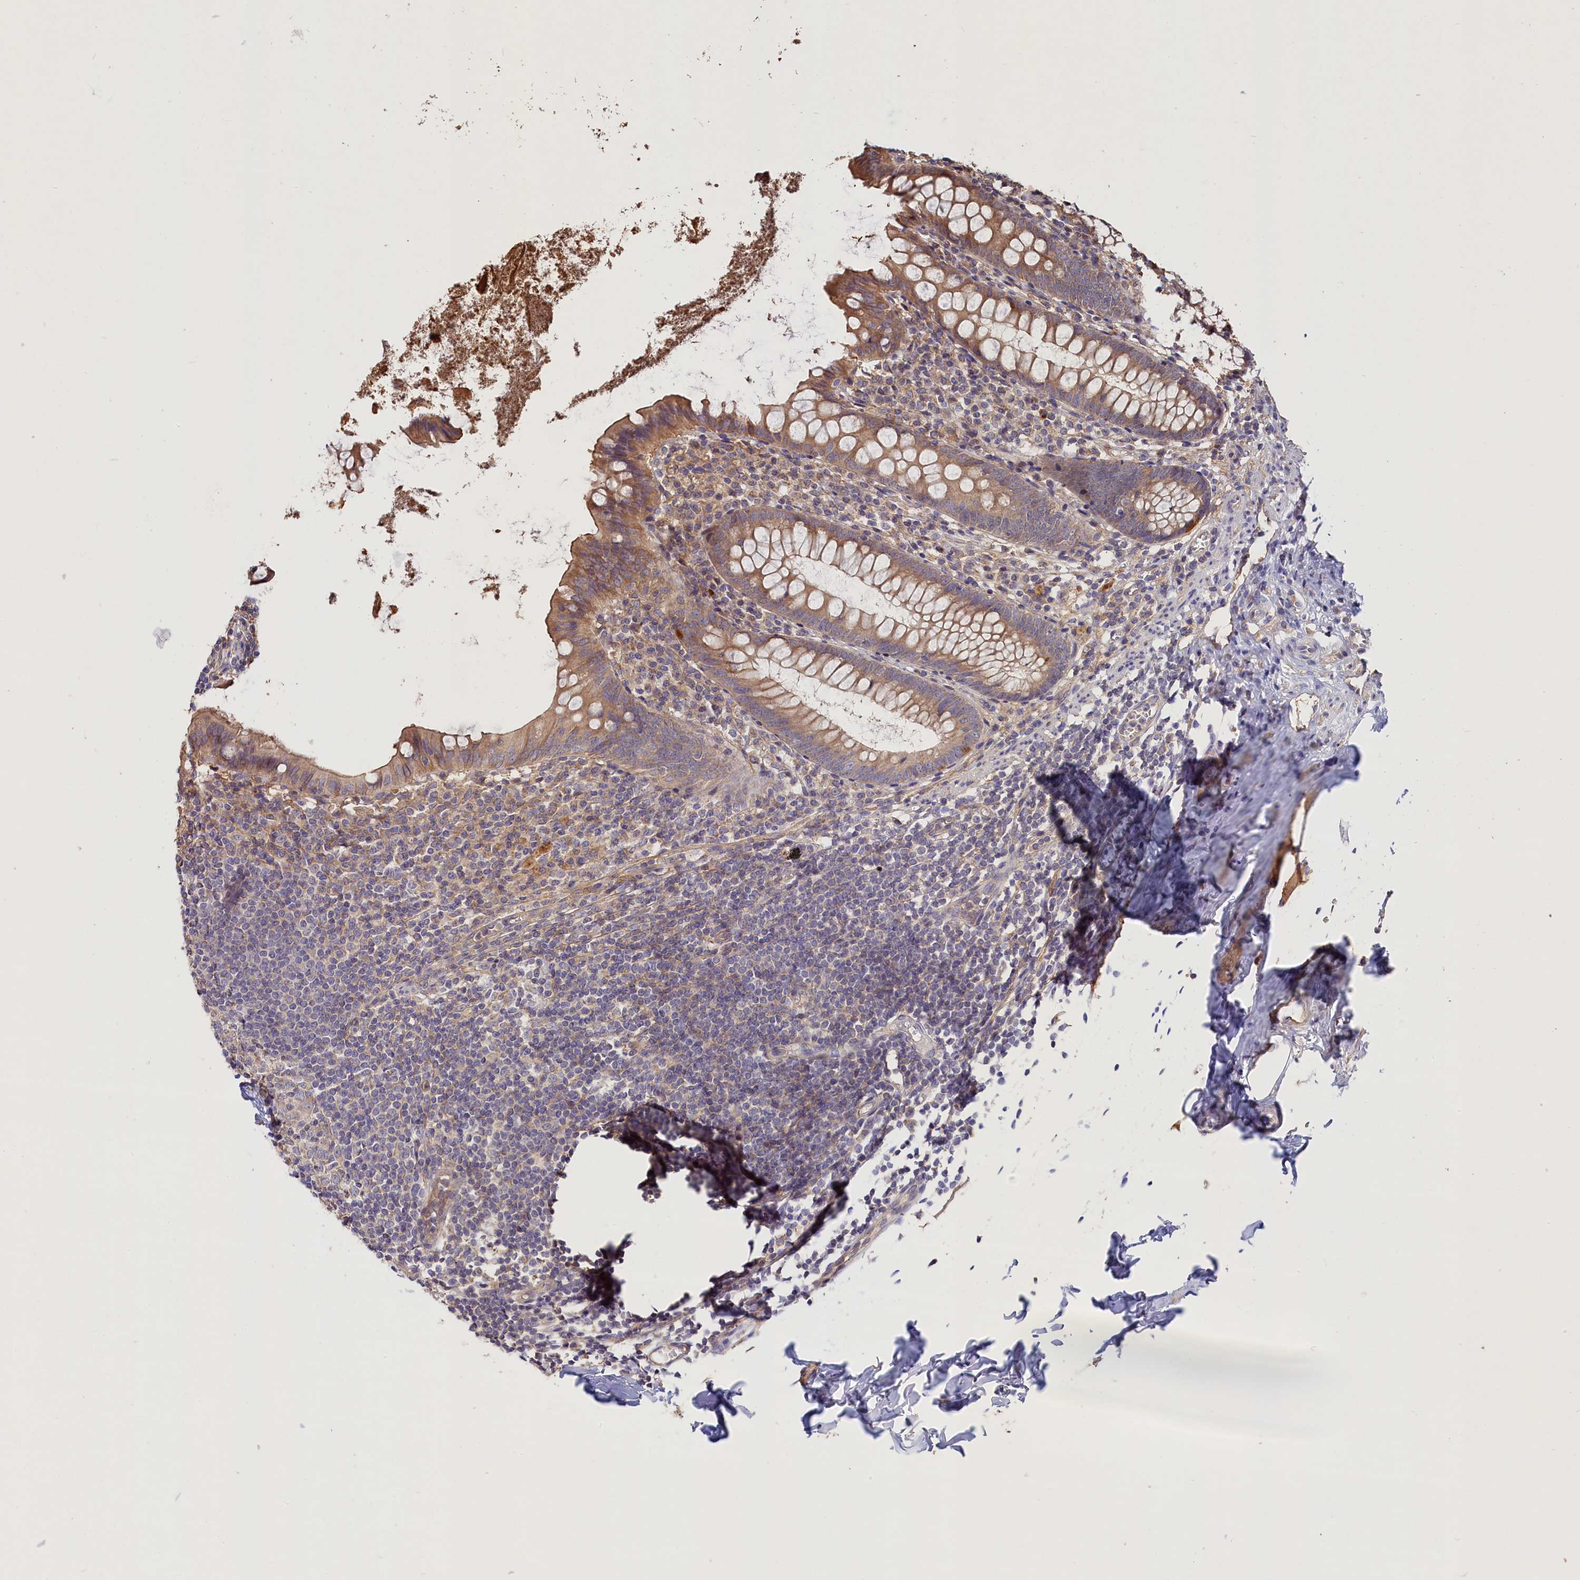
{"staining": {"intensity": "moderate", "quantity": ">75%", "location": "cytoplasmic/membranous"}, "tissue": "appendix", "cell_type": "Glandular cells", "image_type": "normal", "snomed": [{"axis": "morphology", "description": "Normal tissue, NOS"}, {"axis": "topography", "description": "Appendix"}], "caption": "Immunohistochemical staining of benign human appendix exhibits >75% levels of moderate cytoplasmic/membranous protein positivity in approximately >75% of glandular cells. The staining was performed using DAB (3,3'-diaminobenzidine) to visualize the protein expression in brown, while the nuclei were stained in blue with hematoxylin (Magnification: 20x).", "gene": "KATNB1", "patient": {"sex": "female", "age": 51}}